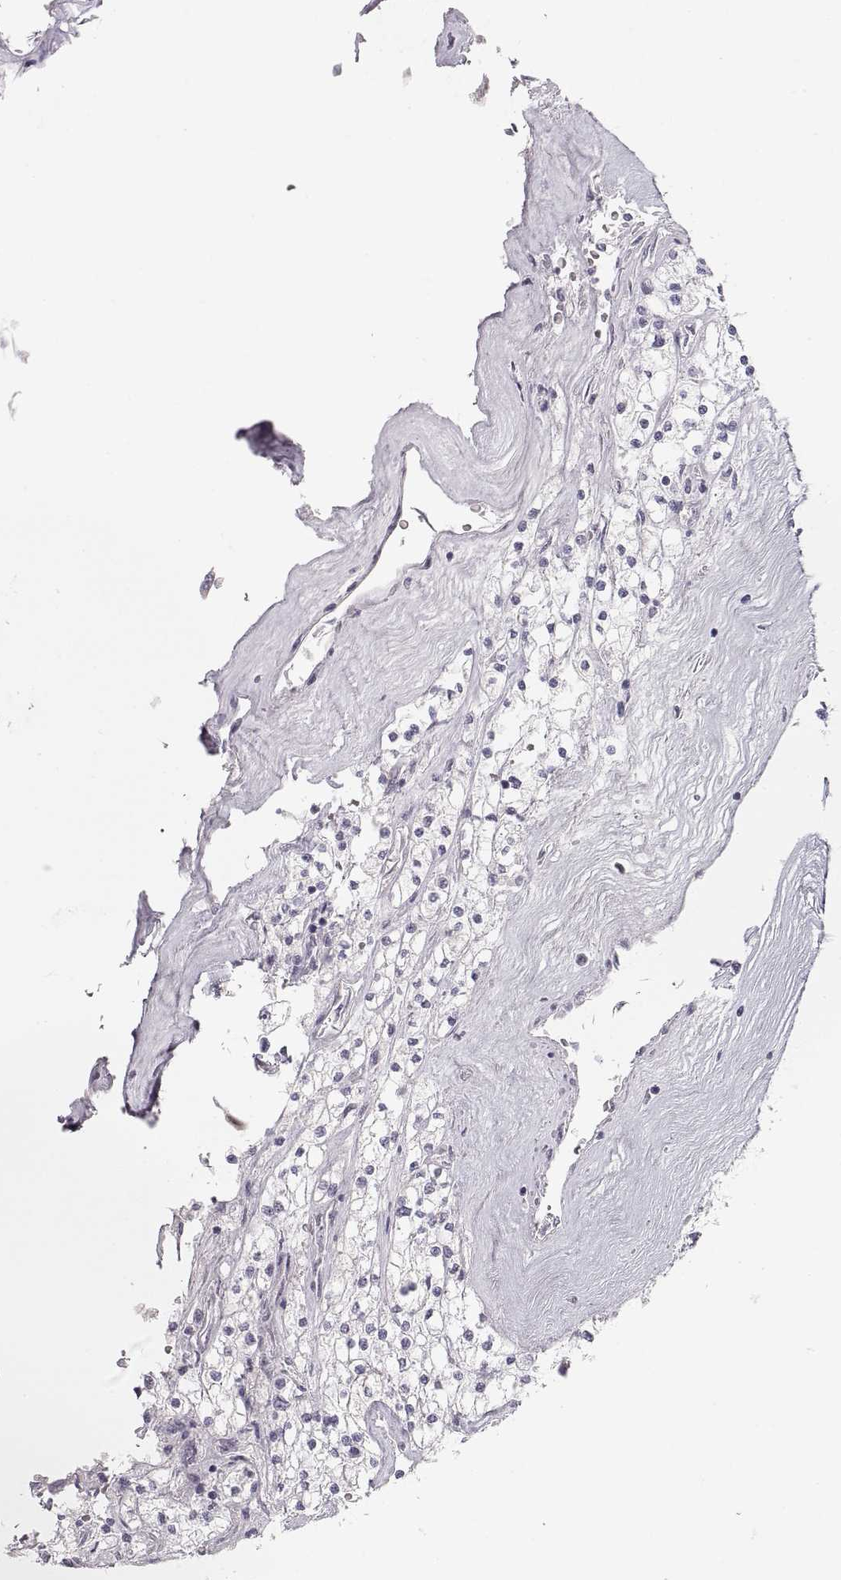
{"staining": {"intensity": "negative", "quantity": "none", "location": "none"}, "tissue": "renal cancer", "cell_type": "Tumor cells", "image_type": "cancer", "snomed": [{"axis": "morphology", "description": "Adenocarcinoma, NOS"}, {"axis": "topography", "description": "Kidney"}], "caption": "DAB (3,3'-diaminobenzidine) immunohistochemical staining of human renal cancer (adenocarcinoma) exhibits no significant expression in tumor cells.", "gene": "FAM205A", "patient": {"sex": "male", "age": 80}}